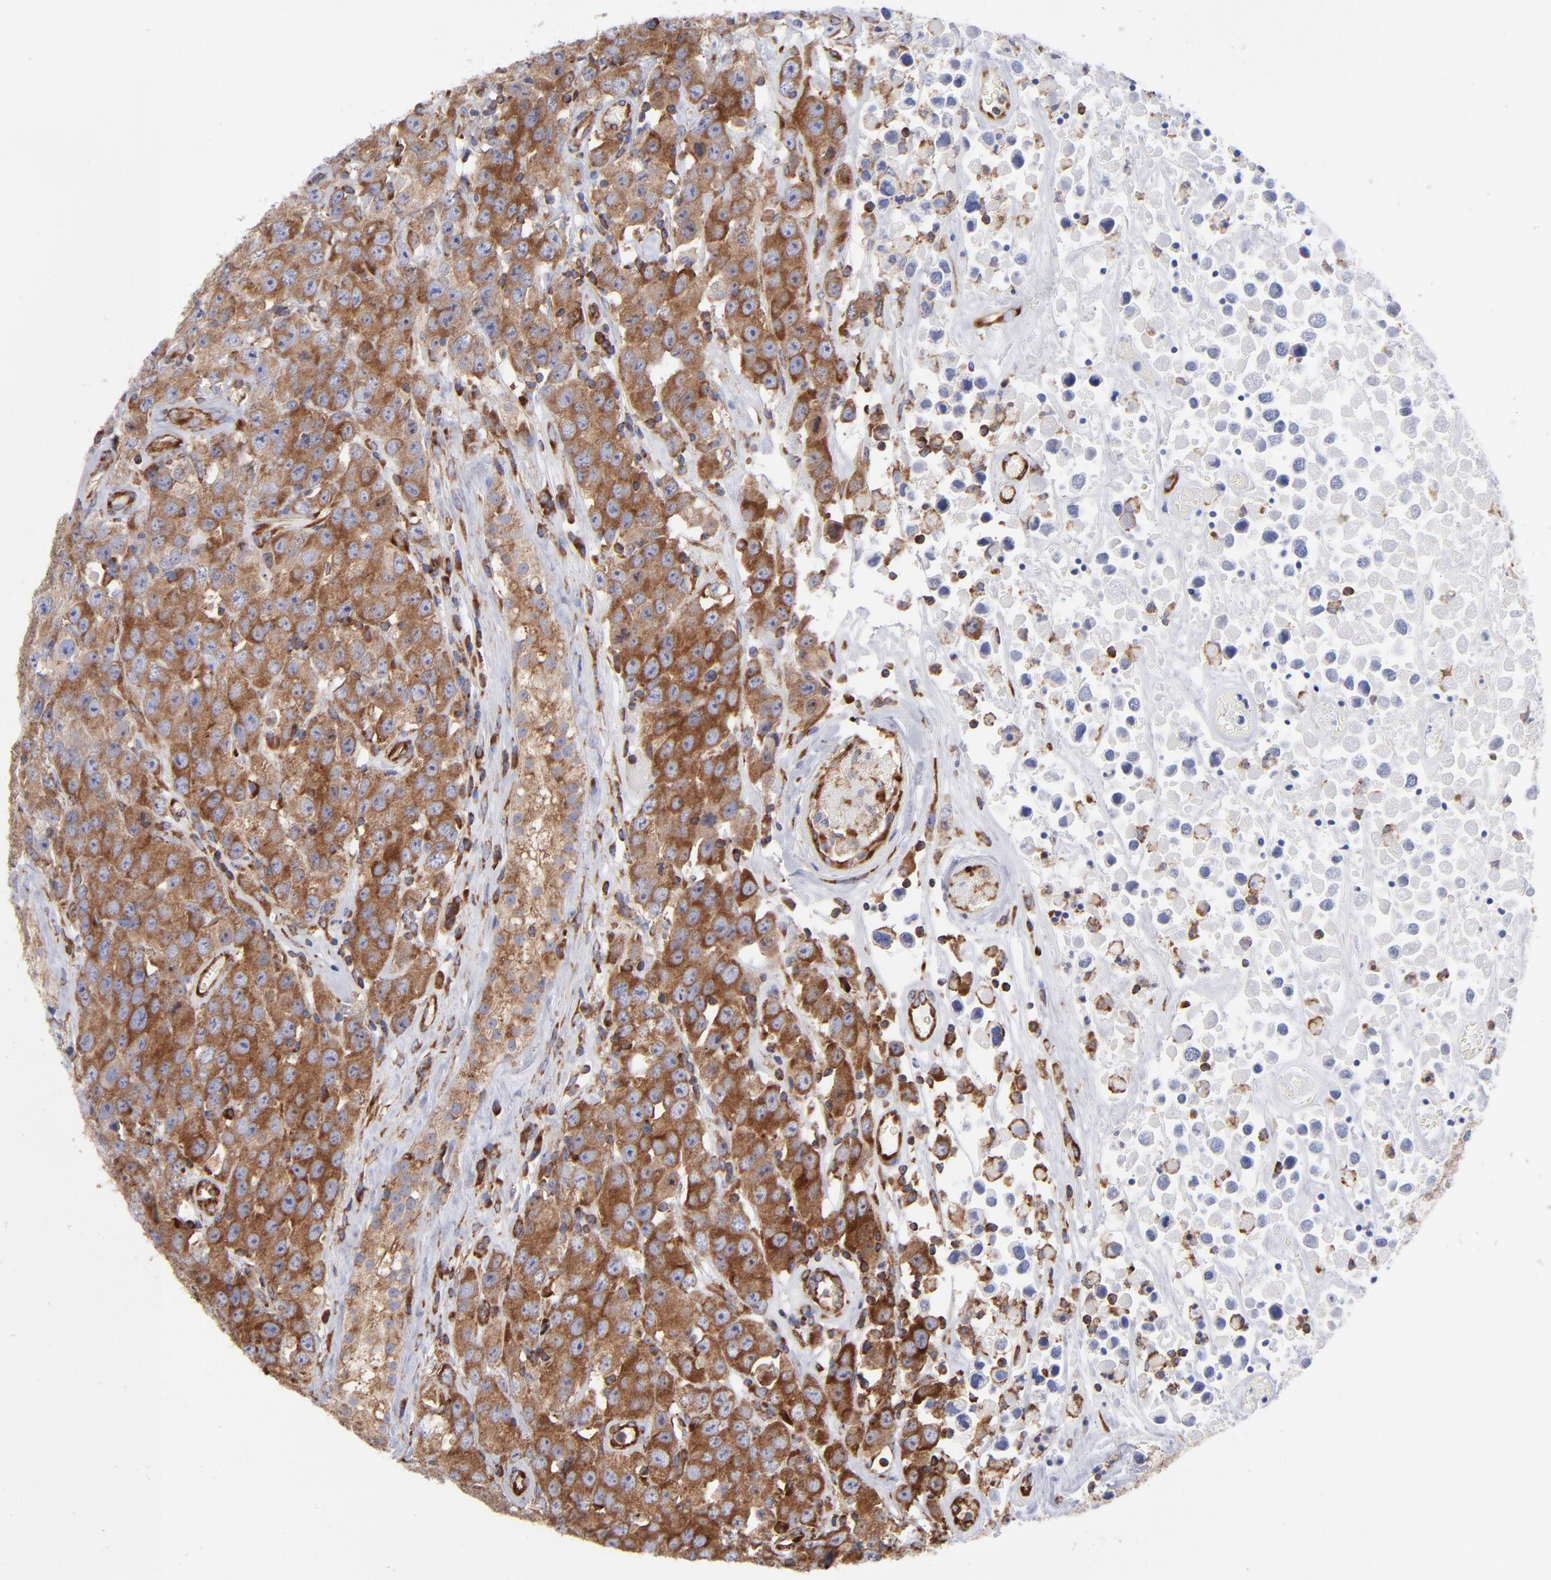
{"staining": {"intensity": "strong", "quantity": ">75%", "location": "cytoplasmic/membranous"}, "tissue": "testis cancer", "cell_type": "Tumor cells", "image_type": "cancer", "snomed": [{"axis": "morphology", "description": "Seminoma, NOS"}, {"axis": "topography", "description": "Testis"}], "caption": "Immunohistochemistry (DAB) staining of testis cancer (seminoma) demonstrates strong cytoplasmic/membranous protein staining in approximately >75% of tumor cells. The staining was performed using DAB to visualize the protein expression in brown, while the nuclei were stained in blue with hematoxylin (Magnification: 20x).", "gene": "EIF2AK2", "patient": {"sex": "male", "age": 52}}